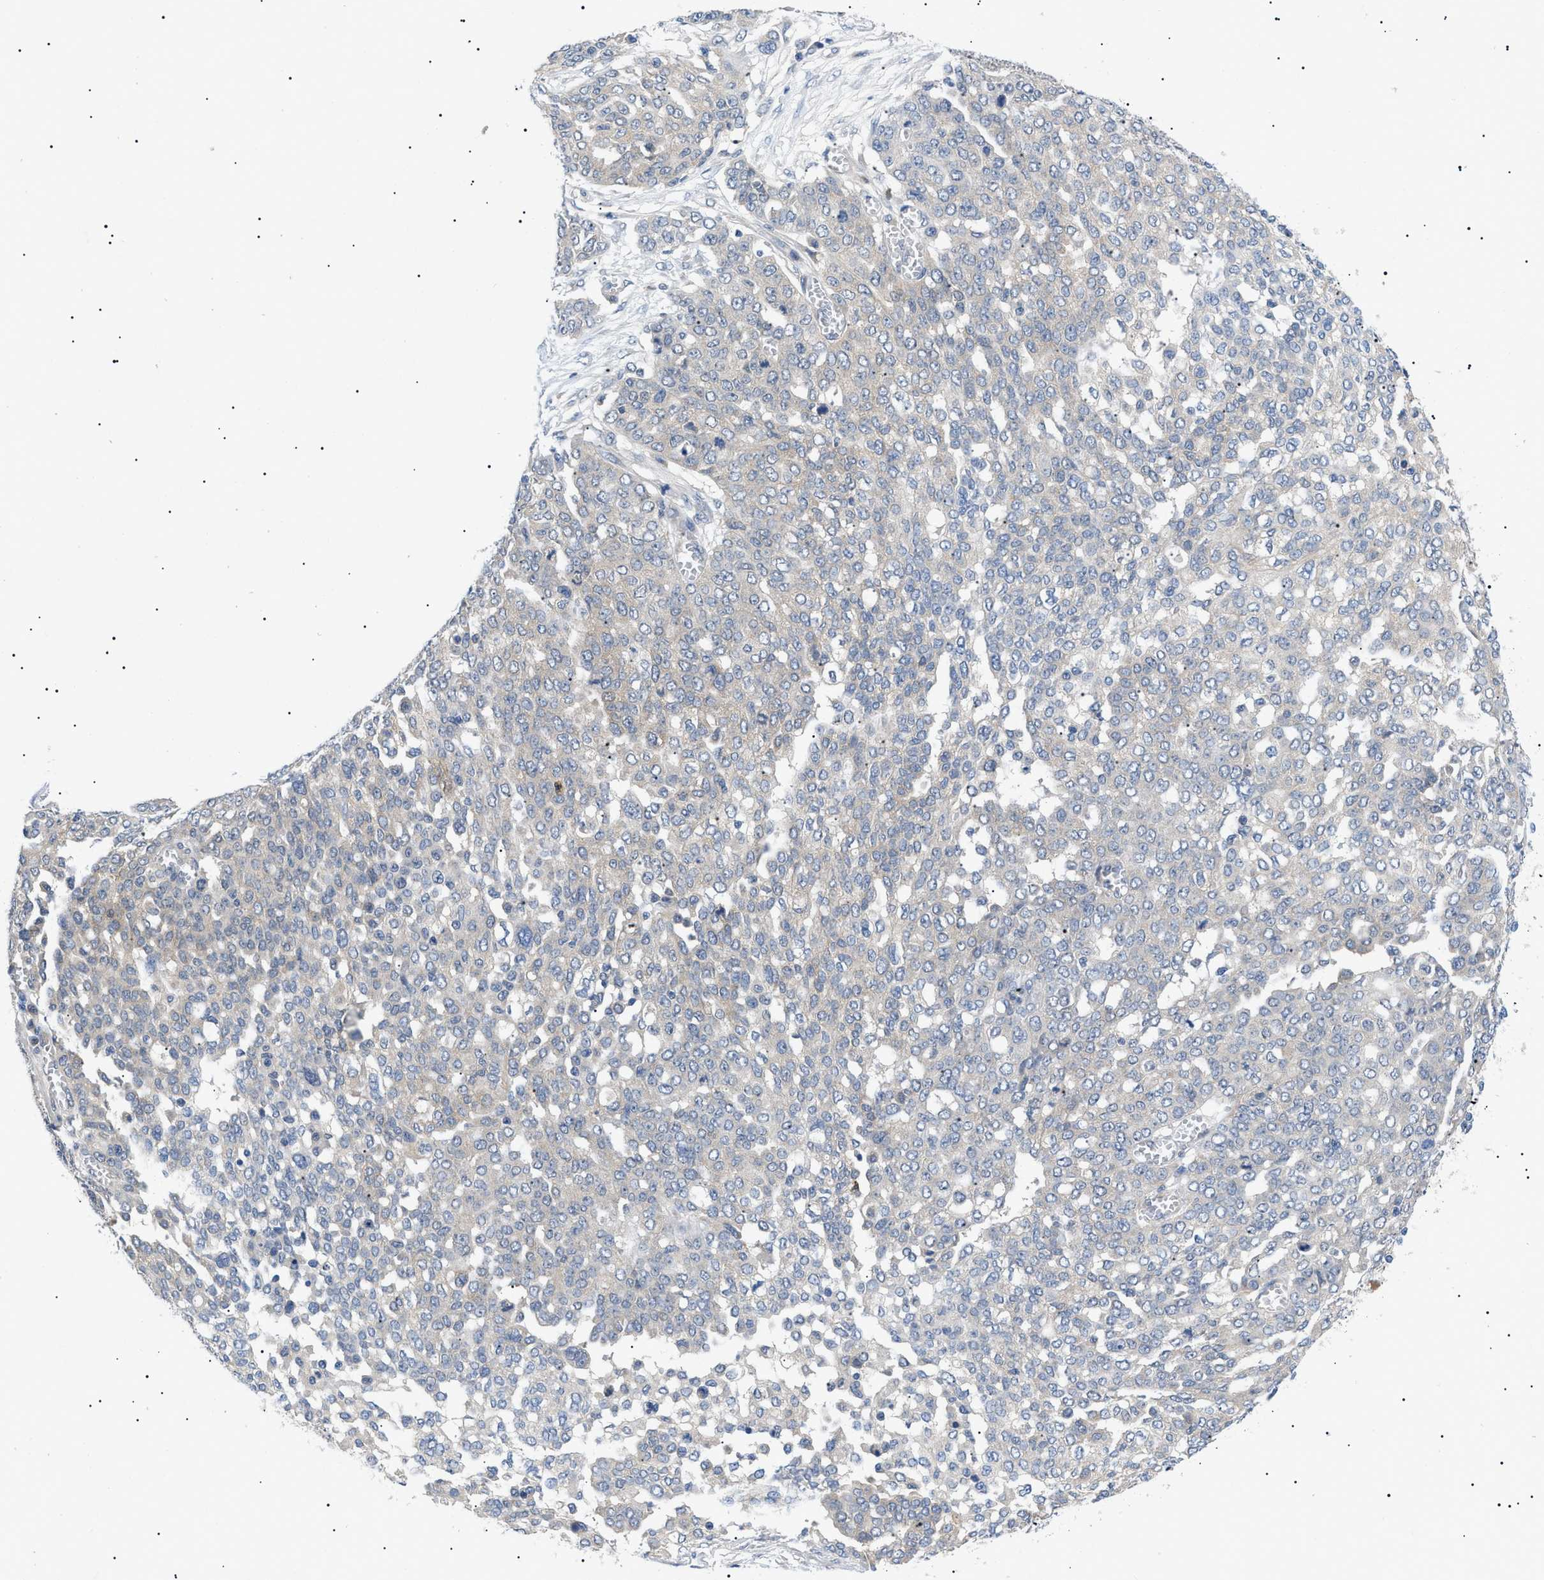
{"staining": {"intensity": "negative", "quantity": "none", "location": "none"}, "tissue": "ovarian cancer", "cell_type": "Tumor cells", "image_type": "cancer", "snomed": [{"axis": "morphology", "description": "Cystadenocarcinoma, serous, NOS"}, {"axis": "topography", "description": "Soft tissue"}, {"axis": "topography", "description": "Ovary"}], "caption": "A micrograph of human ovarian cancer (serous cystadenocarcinoma) is negative for staining in tumor cells. (DAB immunohistochemistry with hematoxylin counter stain).", "gene": "RIPK1", "patient": {"sex": "female", "age": 57}}